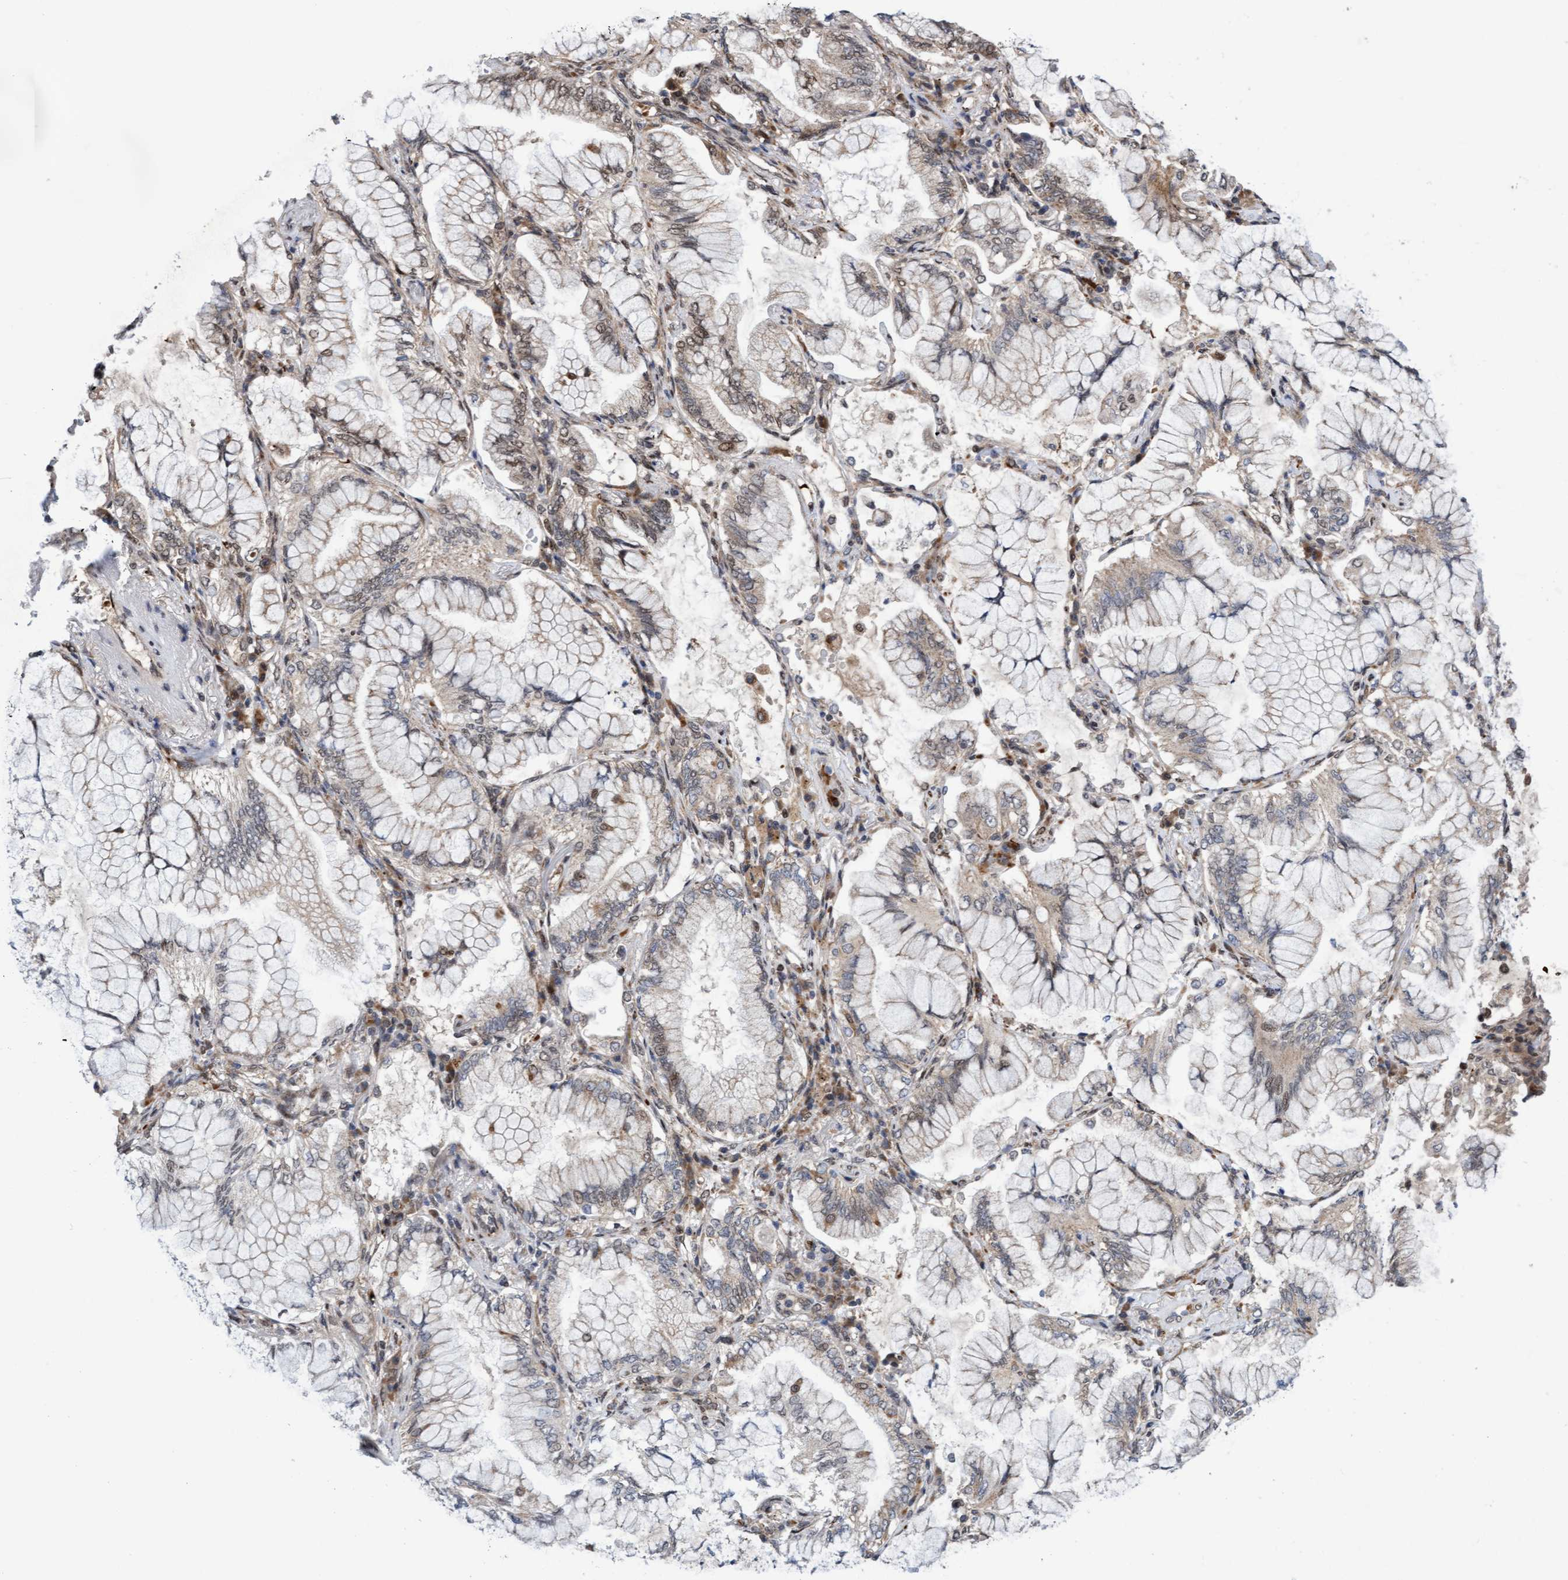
{"staining": {"intensity": "weak", "quantity": "25%-75%", "location": "cytoplasmic/membranous"}, "tissue": "lung cancer", "cell_type": "Tumor cells", "image_type": "cancer", "snomed": [{"axis": "morphology", "description": "Adenocarcinoma, NOS"}, {"axis": "topography", "description": "Lung"}], "caption": "The photomicrograph displays immunohistochemical staining of lung cancer (adenocarcinoma). There is weak cytoplasmic/membranous expression is appreciated in approximately 25%-75% of tumor cells. (Brightfield microscopy of DAB IHC at high magnification).", "gene": "TANC2", "patient": {"sex": "female", "age": 70}}